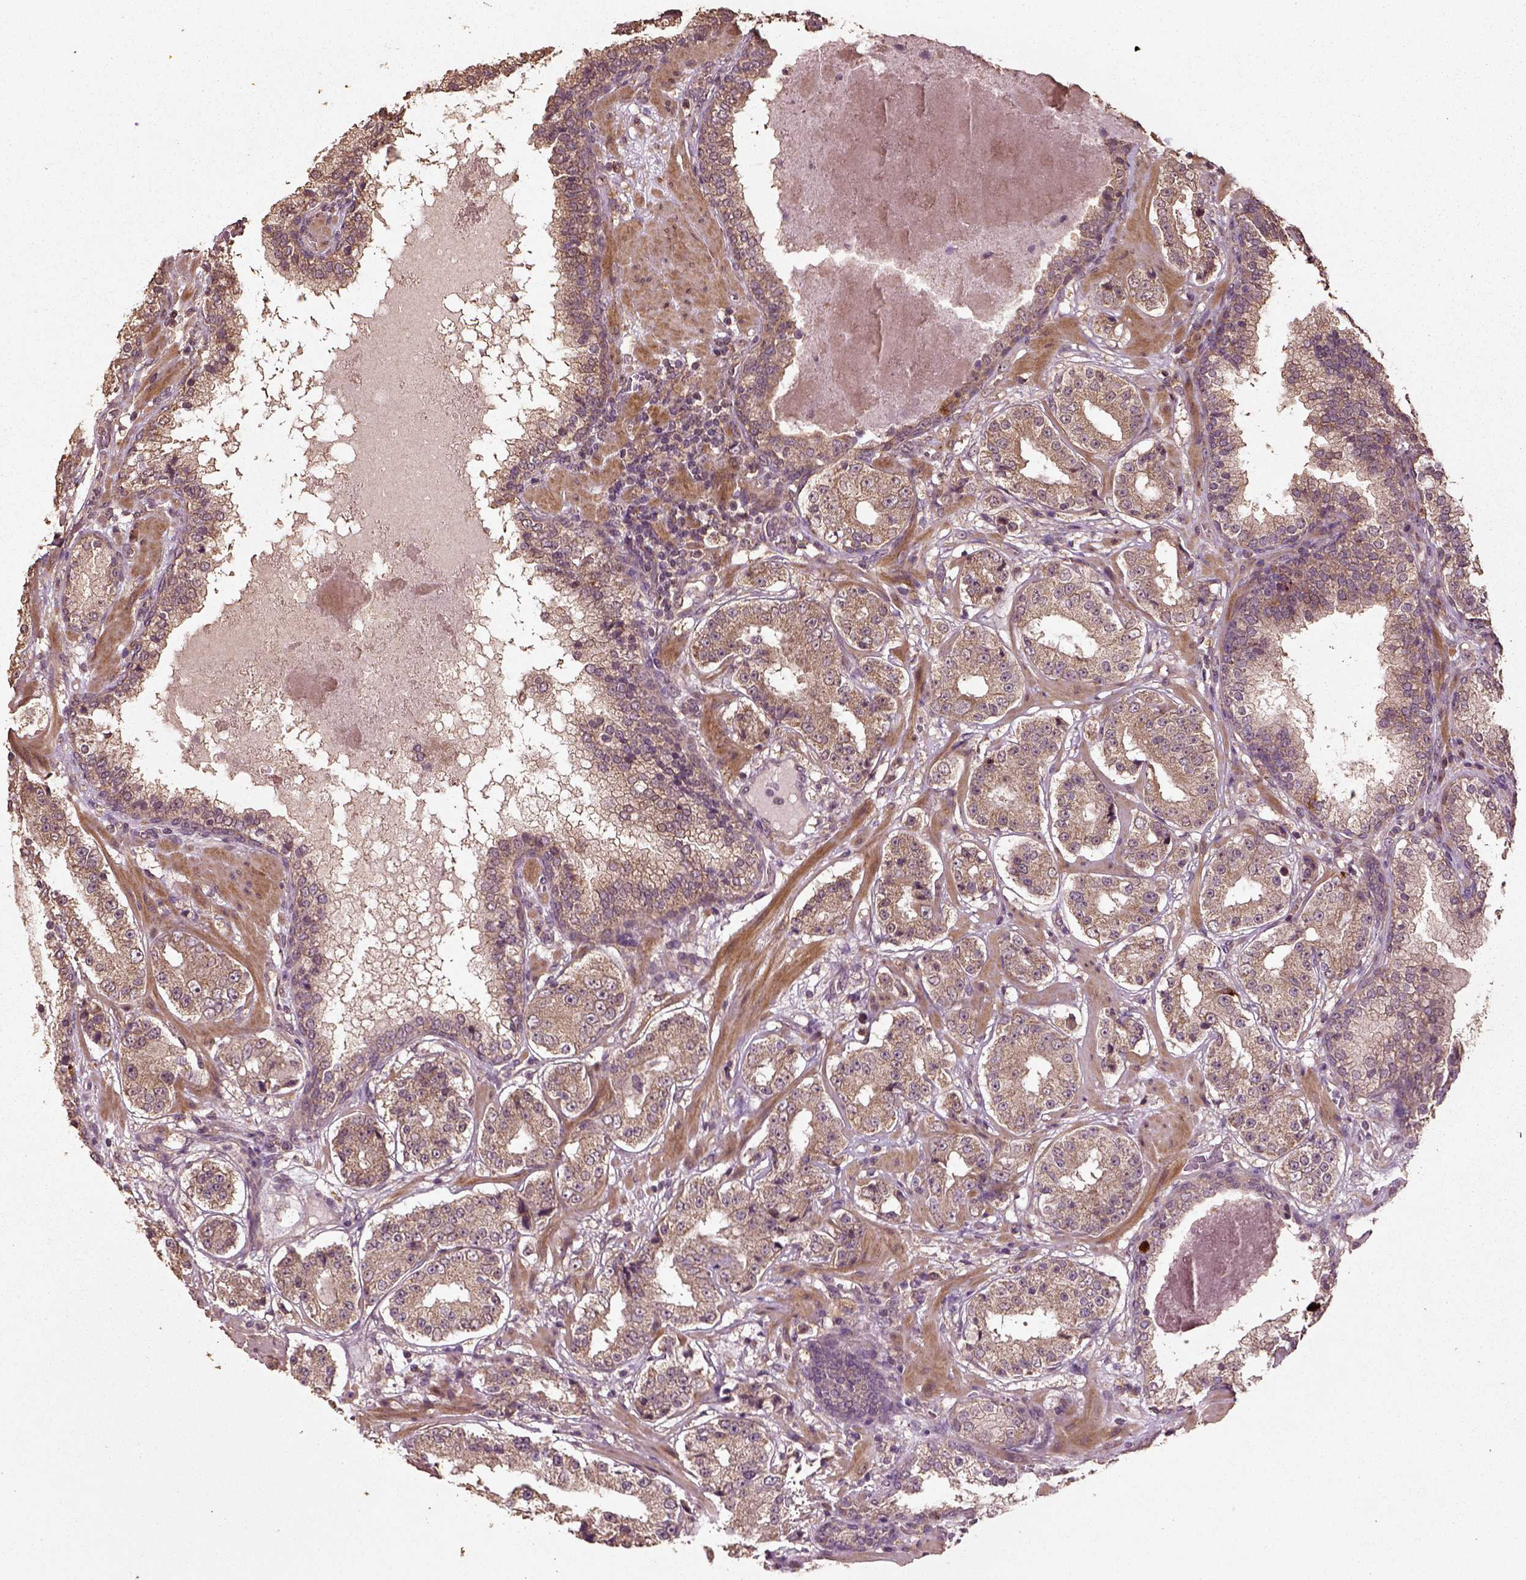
{"staining": {"intensity": "weak", "quantity": ">75%", "location": "cytoplasmic/membranous"}, "tissue": "prostate cancer", "cell_type": "Tumor cells", "image_type": "cancer", "snomed": [{"axis": "morphology", "description": "Adenocarcinoma, Low grade"}, {"axis": "topography", "description": "Prostate"}], "caption": "Immunohistochemistry (DAB (3,3'-diaminobenzidine)) staining of human prostate cancer exhibits weak cytoplasmic/membranous protein expression in approximately >75% of tumor cells.", "gene": "ERV3-1", "patient": {"sex": "male", "age": 60}}